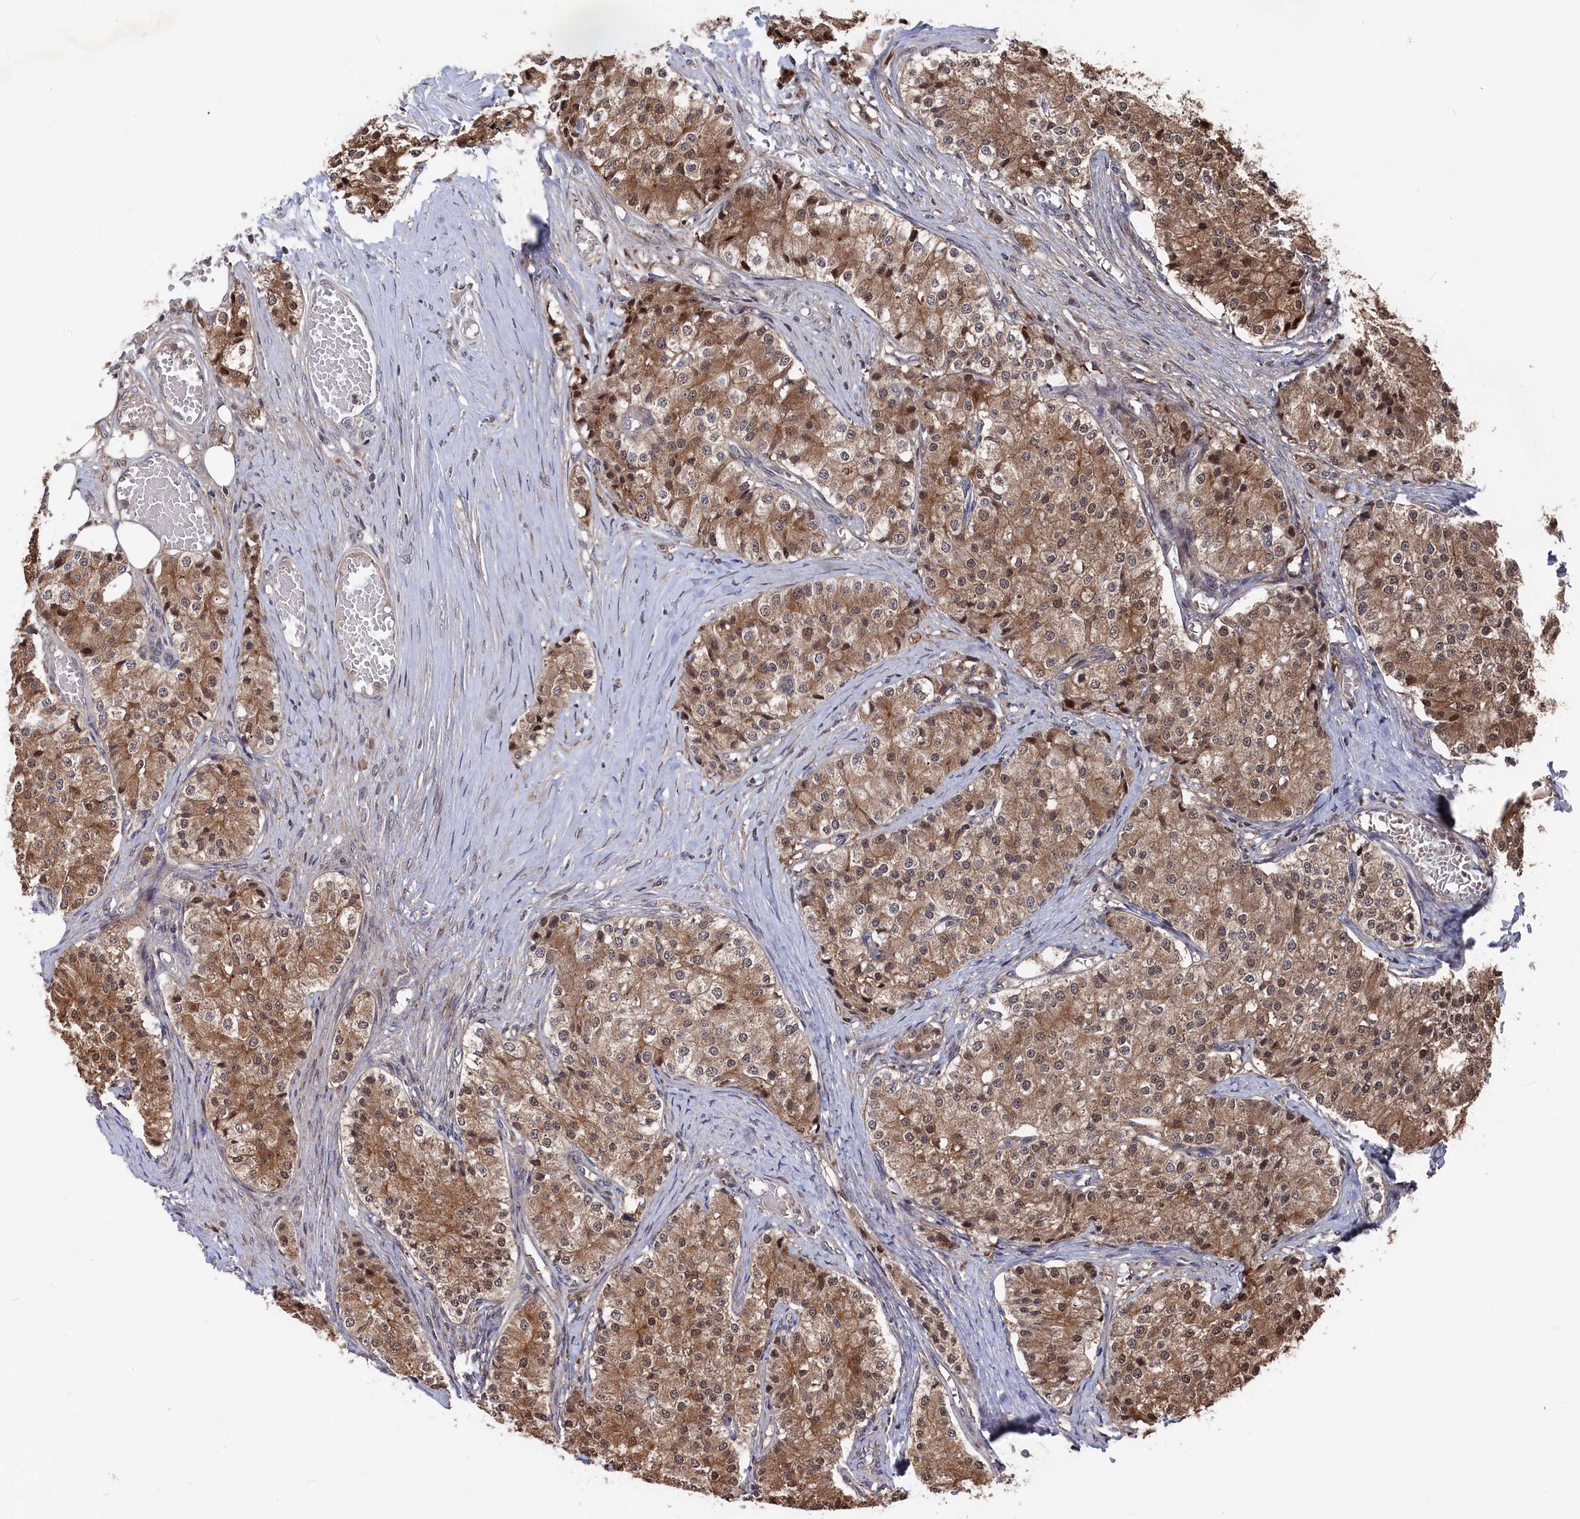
{"staining": {"intensity": "moderate", "quantity": ">75%", "location": "cytoplasmic/membranous,nuclear"}, "tissue": "carcinoid", "cell_type": "Tumor cells", "image_type": "cancer", "snomed": [{"axis": "morphology", "description": "Carcinoid, malignant, NOS"}, {"axis": "topography", "description": "Colon"}], "caption": "Immunohistochemical staining of human carcinoid (malignant) reveals medium levels of moderate cytoplasmic/membranous and nuclear expression in approximately >75% of tumor cells. (DAB IHC with brightfield microscopy, high magnification).", "gene": "TMC5", "patient": {"sex": "female", "age": 52}}